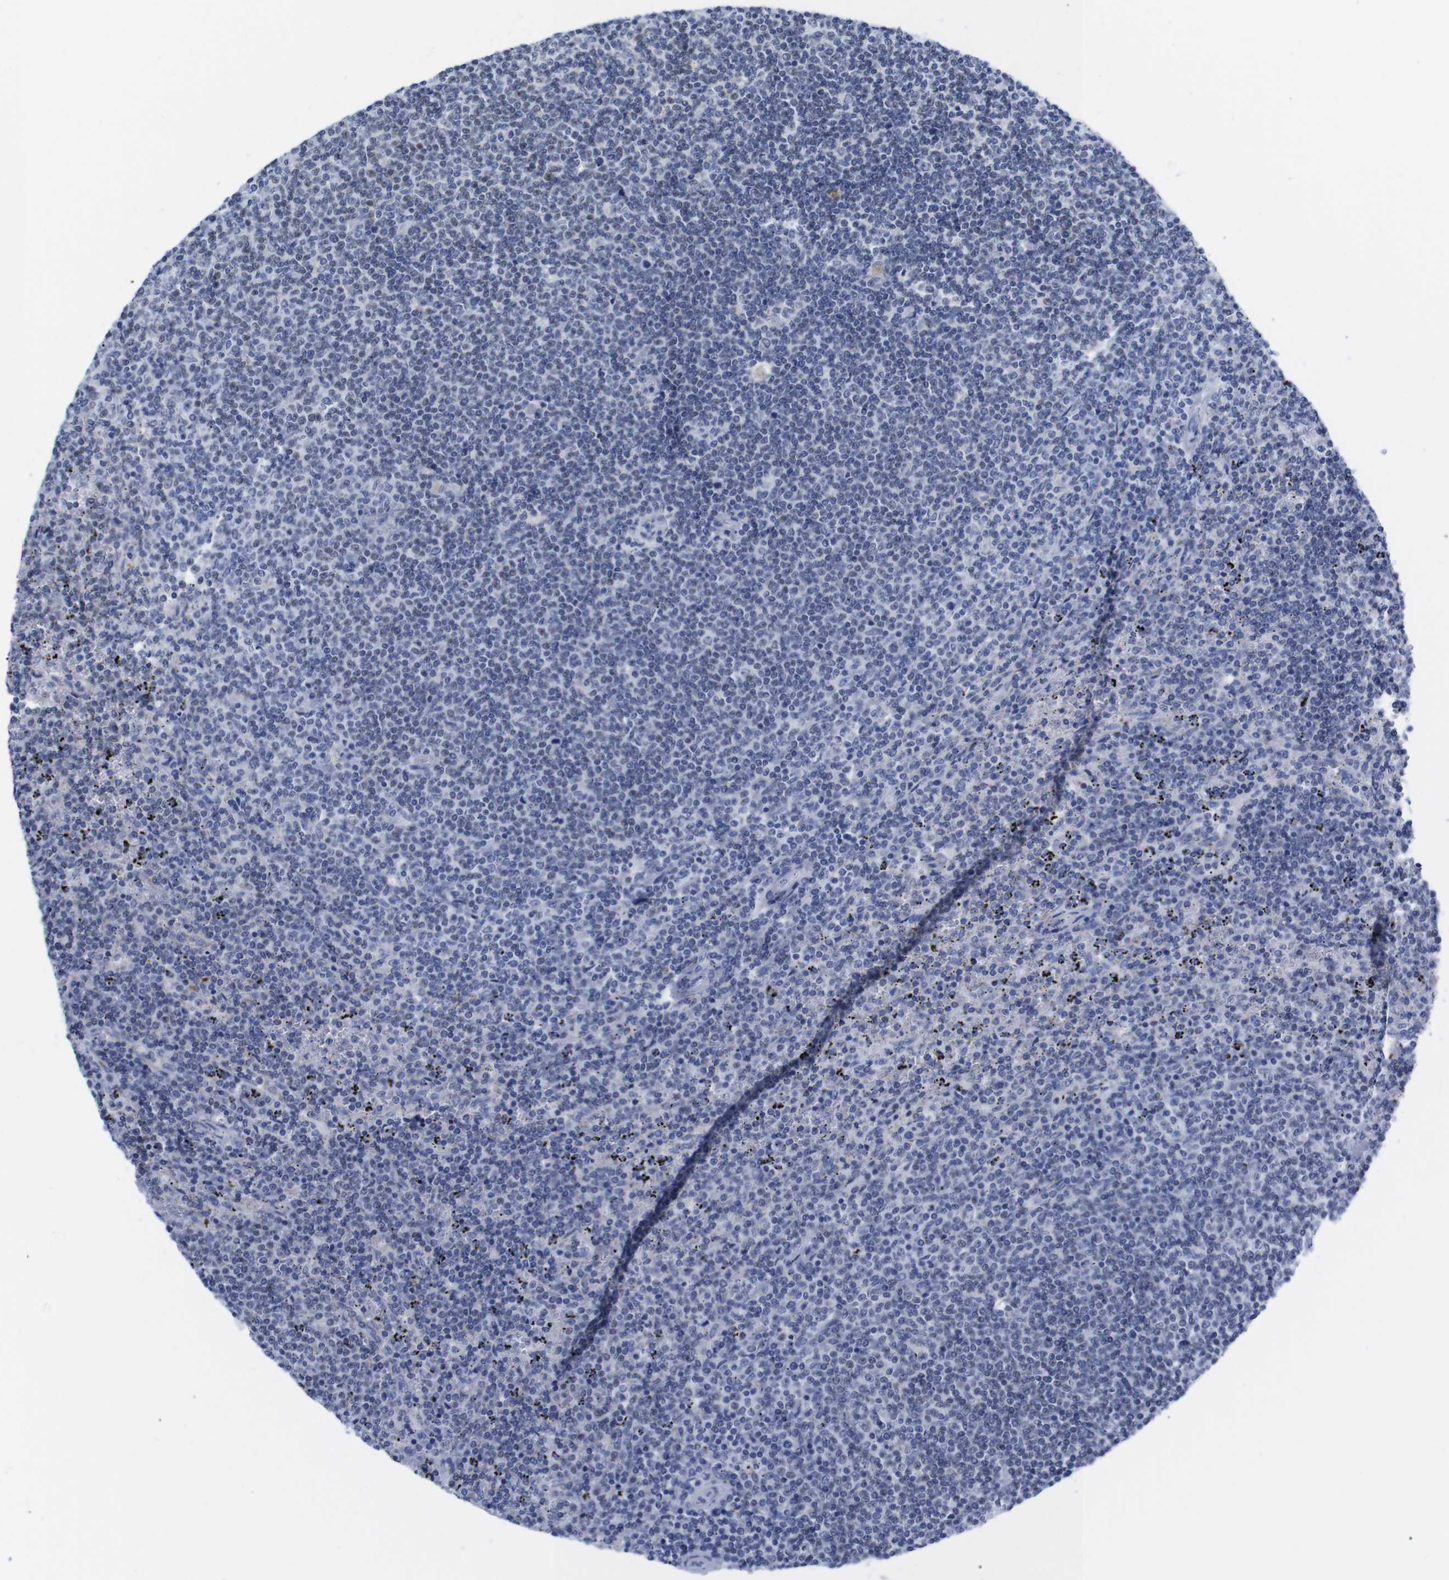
{"staining": {"intensity": "negative", "quantity": "none", "location": "none"}, "tissue": "lymphoma", "cell_type": "Tumor cells", "image_type": "cancer", "snomed": [{"axis": "morphology", "description": "Malignant lymphoma, non-Hodgkin's type, Low grade"}, {"axis": "topography", "description": "Spleen"}], "caption": "There is no significant positivity in tumor cells of low-grade malignant lymphoma, non-Hodgkin's type.", "gene": "LRRC55", "patient": {"sex": "female", "age": 50}}